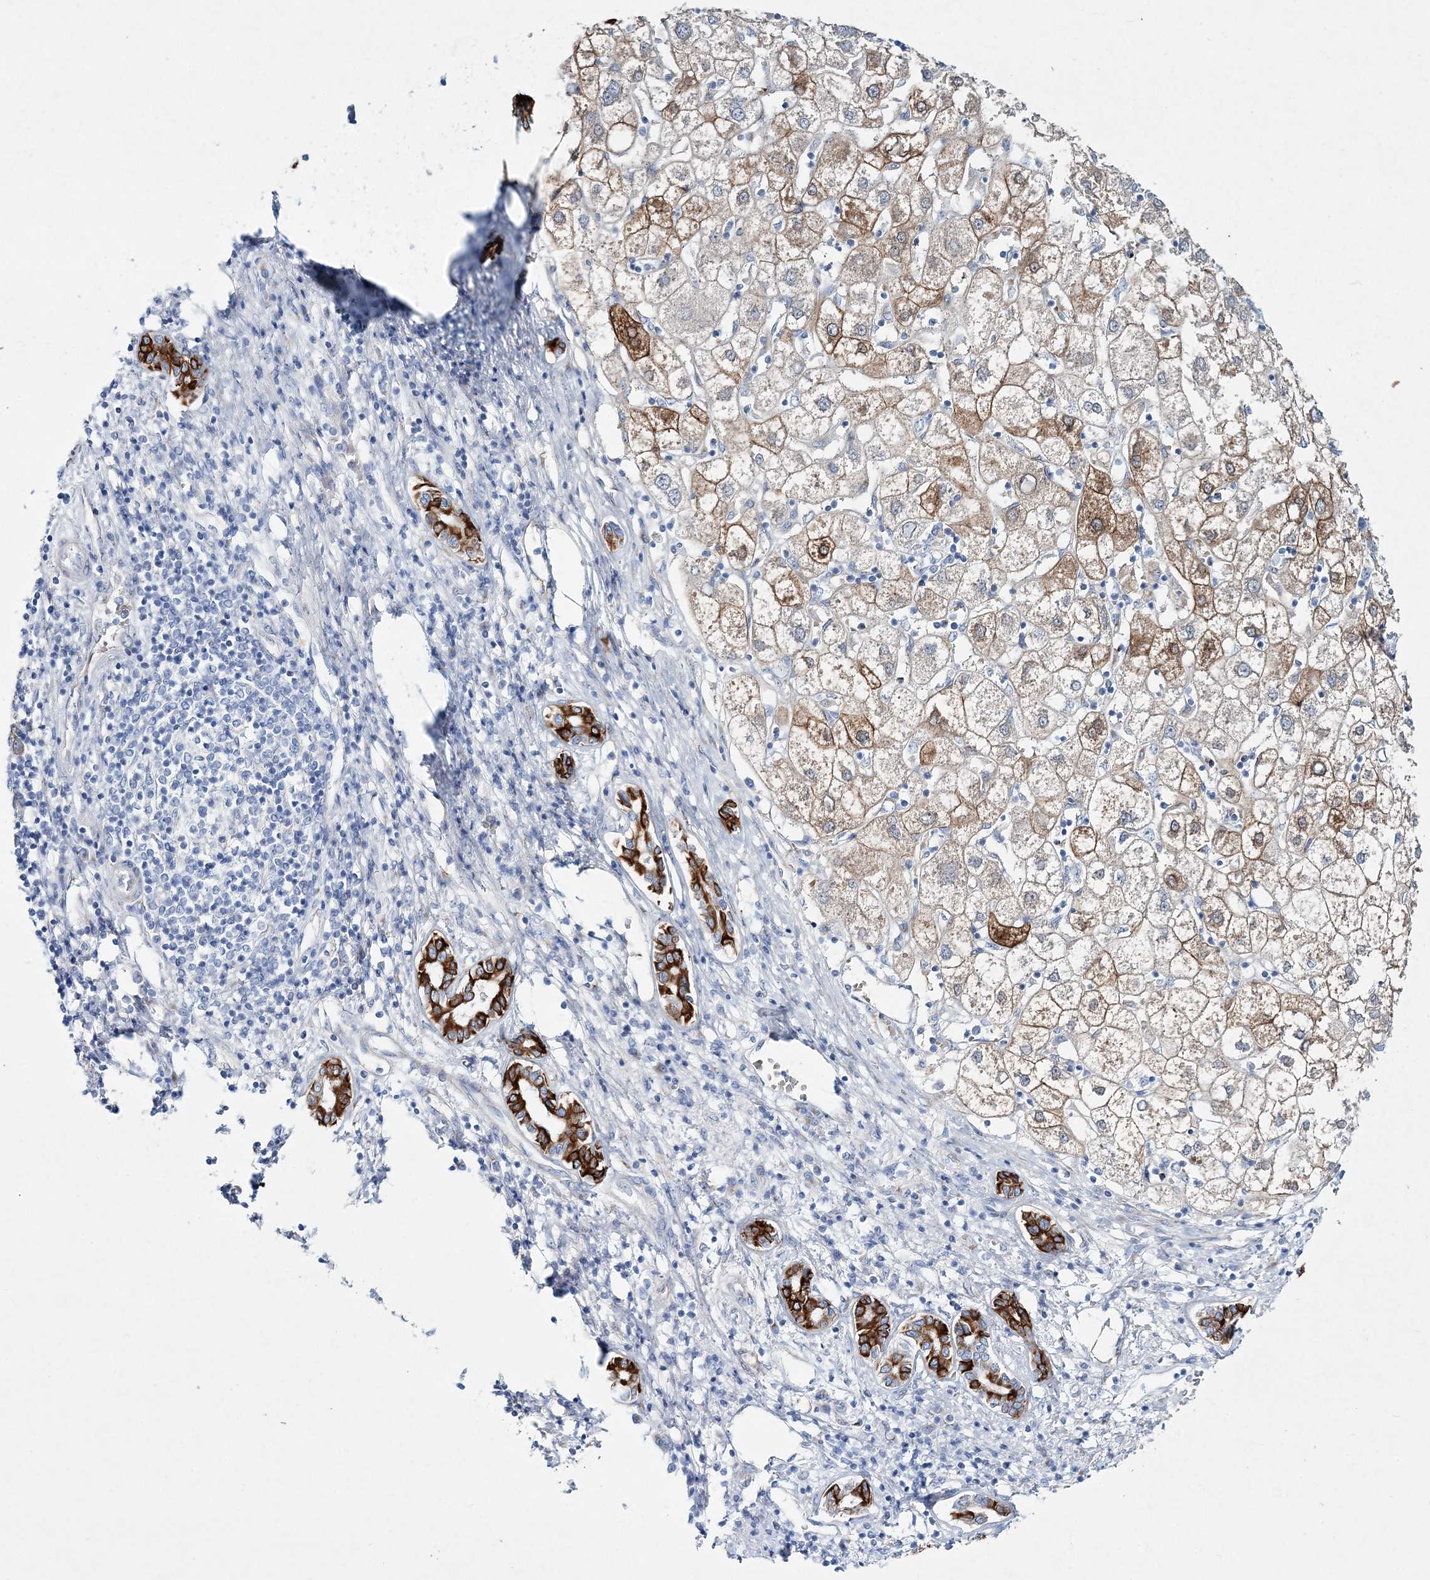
{"staining": {"intensity": "moderate", "quantity": "25%-75%", "location": "cytoplasmic/membranous"}, "tissue": "liver cancer", "cell_type": "Tumor cells", "image_type": "cancer", "snomed": [{"axis": "morphology", "description": "Carcinoma, Hepatocellular, NOS"}, {"axis": "topography", "description": "Liver"}], "caption": "Protein staining by immunohistochemistry displays moderate cytoplasmic/membranous staining in approximately 25%-75% of tumor cells in liver cancer.", "gene": "ADGRL1", "patient": {"sex": "male", "age": 65}}